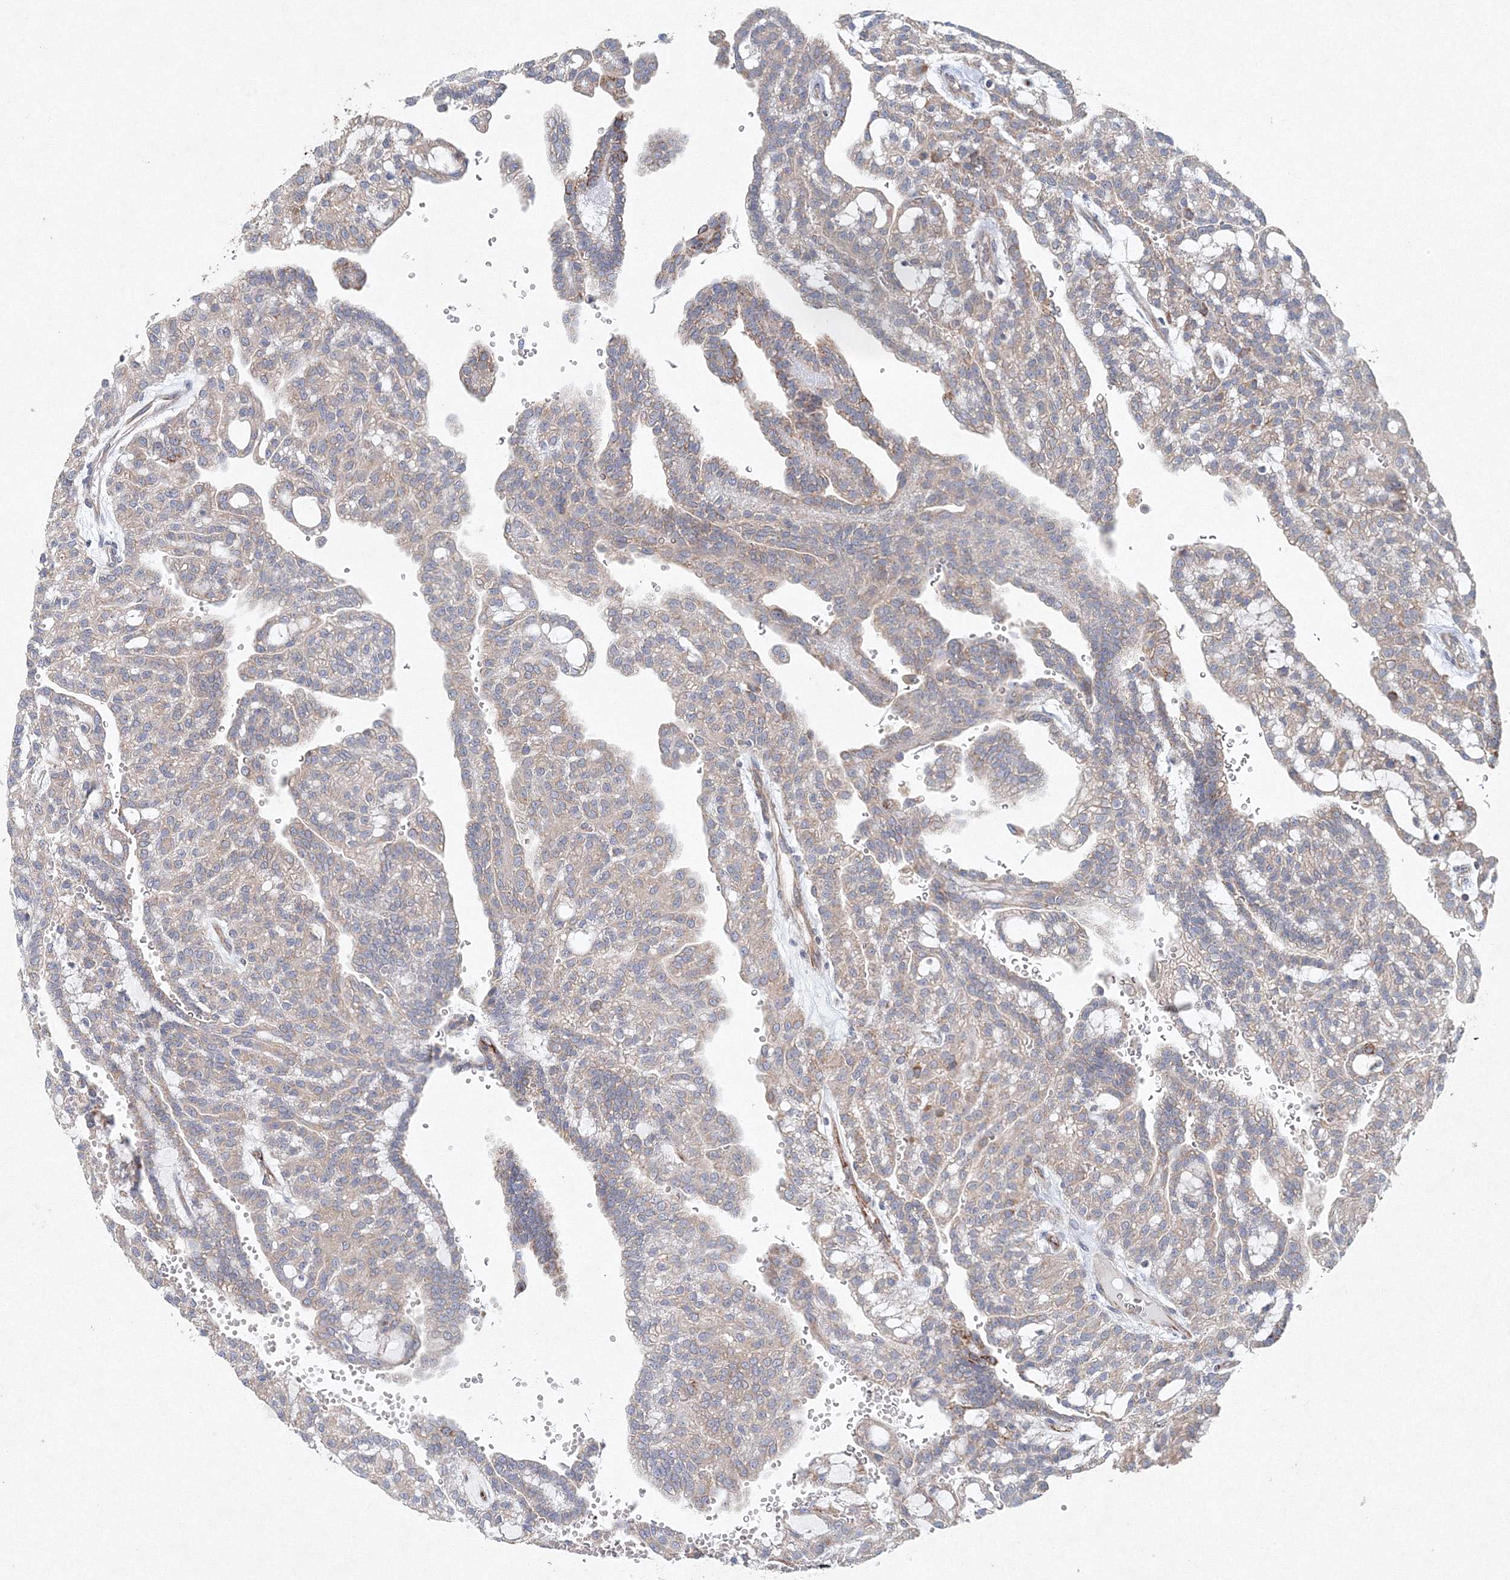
{"staining": {"intensity": "weak", "quantity": "25%-75%", "location": "cytoplasmic/membranous"}, "tissue": "renal cancer", "cell_type": "Tumor cells", "image_type": "cancer", "snomed": [{"axis": "morphology", "description": "Adenocarcinoma, NOS"}, {"axis": "topography", "description": "Kidney"}], "caption": "The immunohistochemical stain highlights weak cytoplasmic/membranous positivity in tumor cells of renal cancer (adenocarcinoma) tissue.", "gene": "WDR49", "patient": {"sex": "male", "age": 63}}